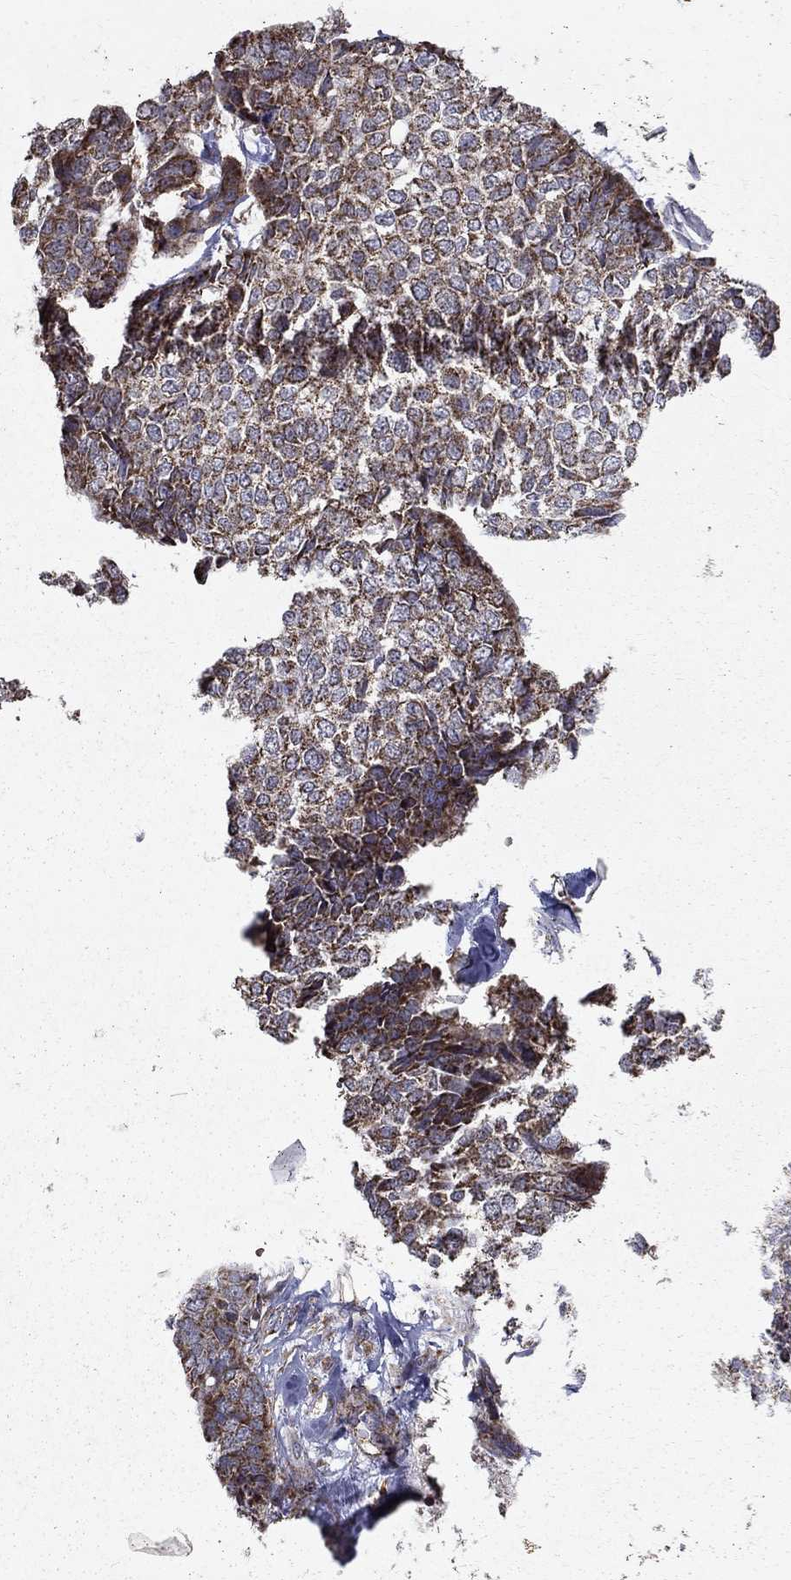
{"staining": {"intensity": "moderate", "quantity": ">75%", "location": "cytoplasmic/membranous"}, "tissue": "skin cancer", "cell_type": "Tumor cells", "image_type": "cancer", "snomed": [{"axis": "morphology", "description": "Basal cell carcinoma"}, {"axis": "topography", "description": "Skin"}], "caption": "Skin basal cell carcinoma stained for a protein demonstrates moderate cytoplasmic/membranous positivity in tumor cells.", "gene": "NDUFS8", "patient": {"sex": "male", "age": 86}}